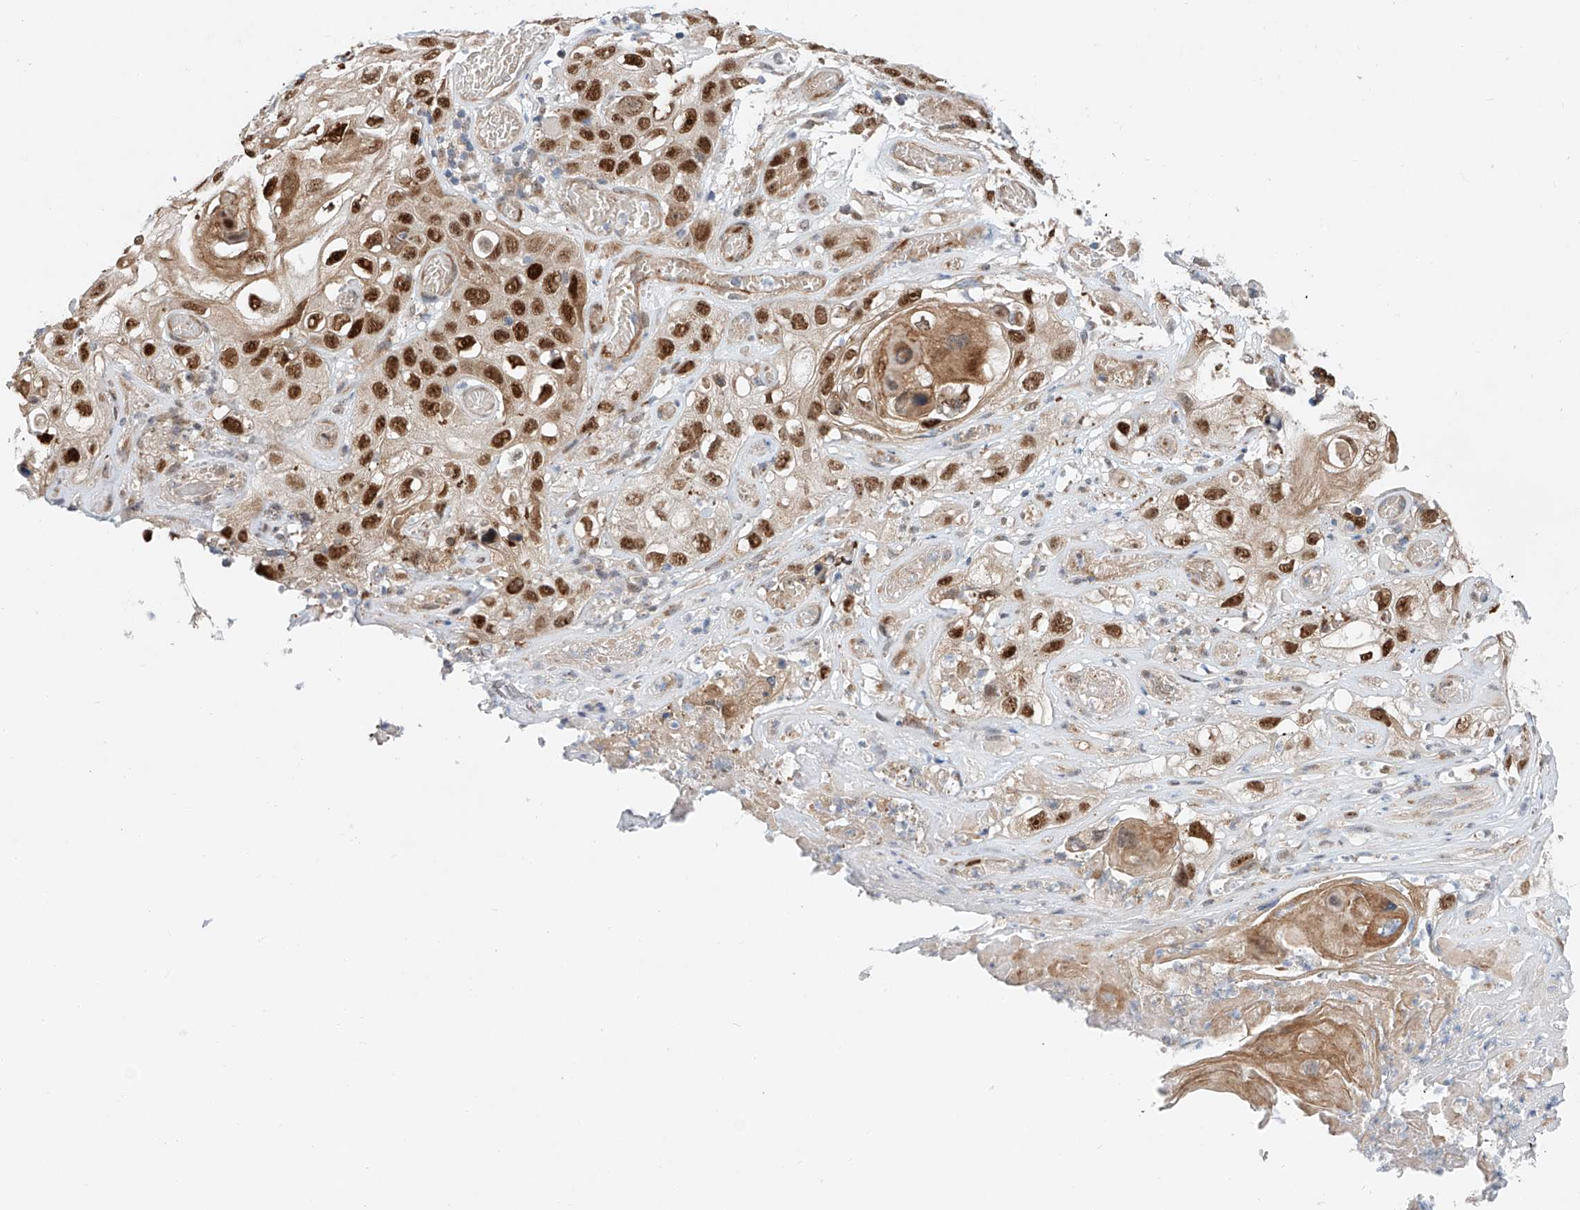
{"staining": {"intensity": "strong", "quantity": ">75%", "location": "nuclear"}, "tissue": "skin cancer", "cell_type": "Tumor cells", "image_type": "cancer", "snomed": [{"axis": "morphology", "description": "Squamous cell carcinoma, NOS"}, {"axis": "topography", "description": "Skin"}], "caption": "Skin squamous cell carcinoma stained with a protein marker exhibits strong staining in tumor cells.", "gene": "CLDND1", "patient": {"sex": "male", "age": 55}}